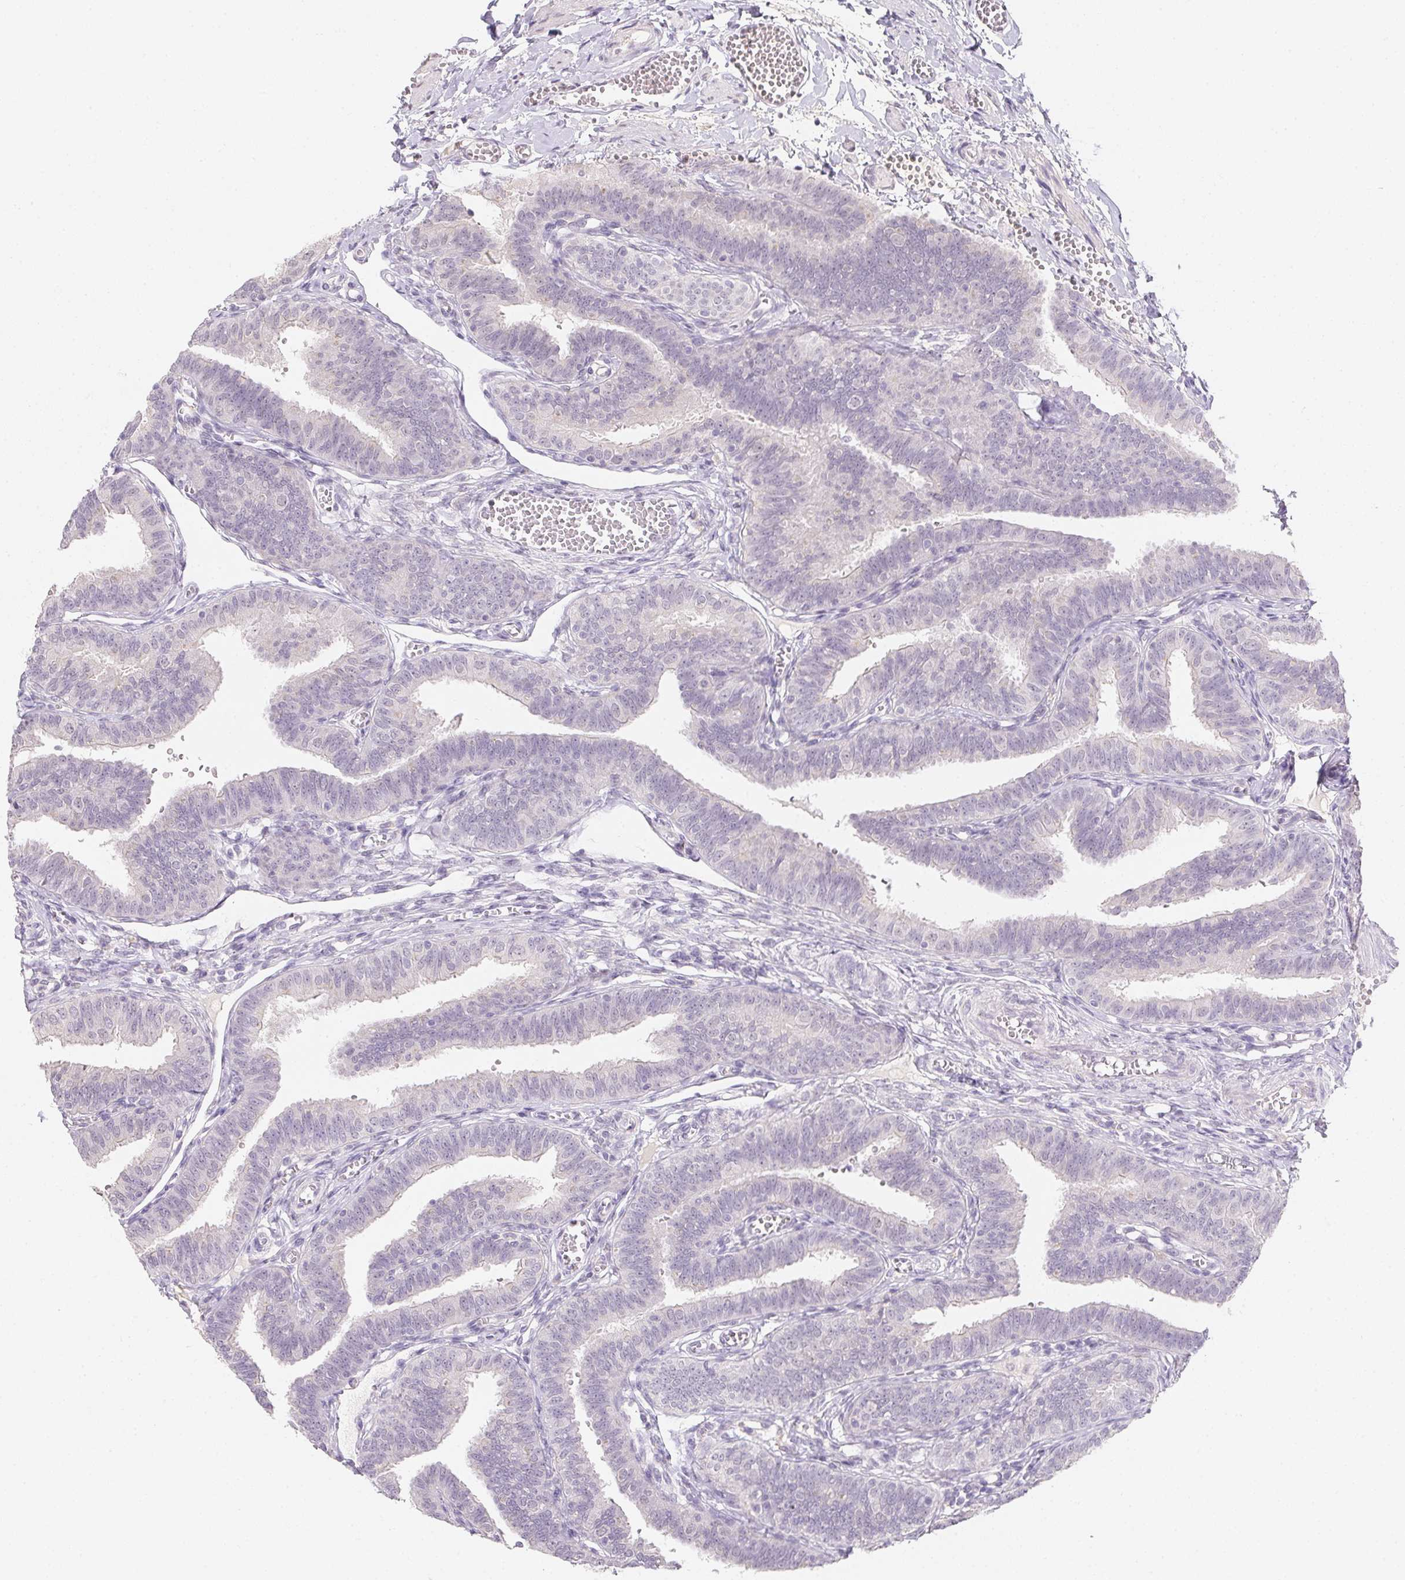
{"staining": {"intensity": "negative", "quantity": "none", "location": "none"}, "tissue": "fallopian tube", "cell_type": "Glandular cells", "image_type": "normal", "snomed": [{"axis": "morphology", "description": "Normal tissue, NOS"}, {"axis": "topography", "description": "Fallopian tube"}], "caption": "Glandular cells show no significant protein staining in benign fallopian tube. Brightfield microscopy of immunohistochemistry stained with DAB (brown) and hematoxylin (blue), captured at high magnification.", "gene": "SLC6A18", "patient": {"sex": "female", "age": 25}}